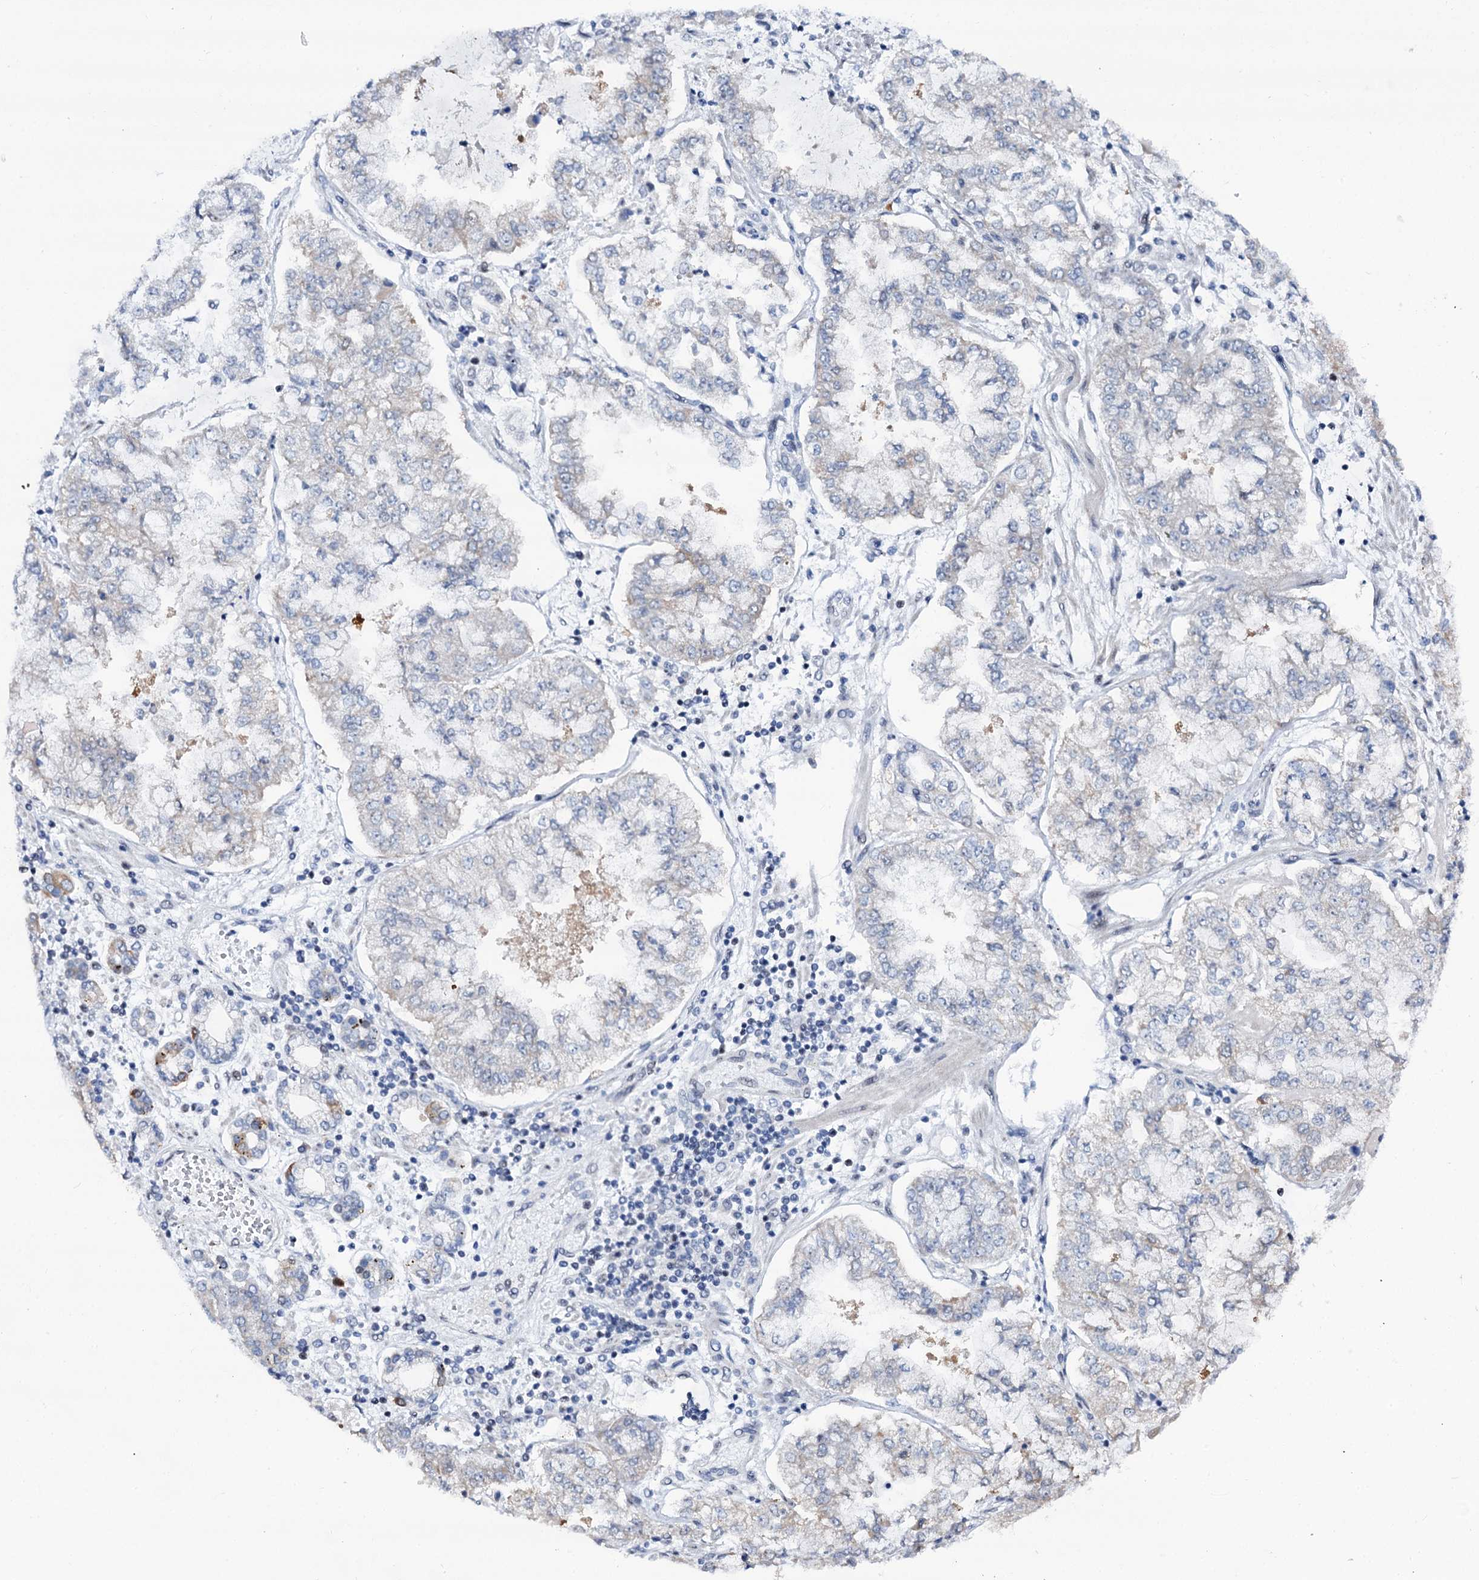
{"staining": {"intensity": "negative", "quantity": "none", "location": "none"}, "tissue": "stomach cancer", "cell_type": "Tumor cells", "image_type": "cancer", "snomed": [{"axis": "morphology", "description": "Adenocarcinoma, NOS"}, {"axis": "topography", "description": "Stomach"}], "caption": "Tumor cells are negative for protein expression in human stomach cancer.", "gene": "SREK1", "patient": {"sex": "male", "age": 76}}